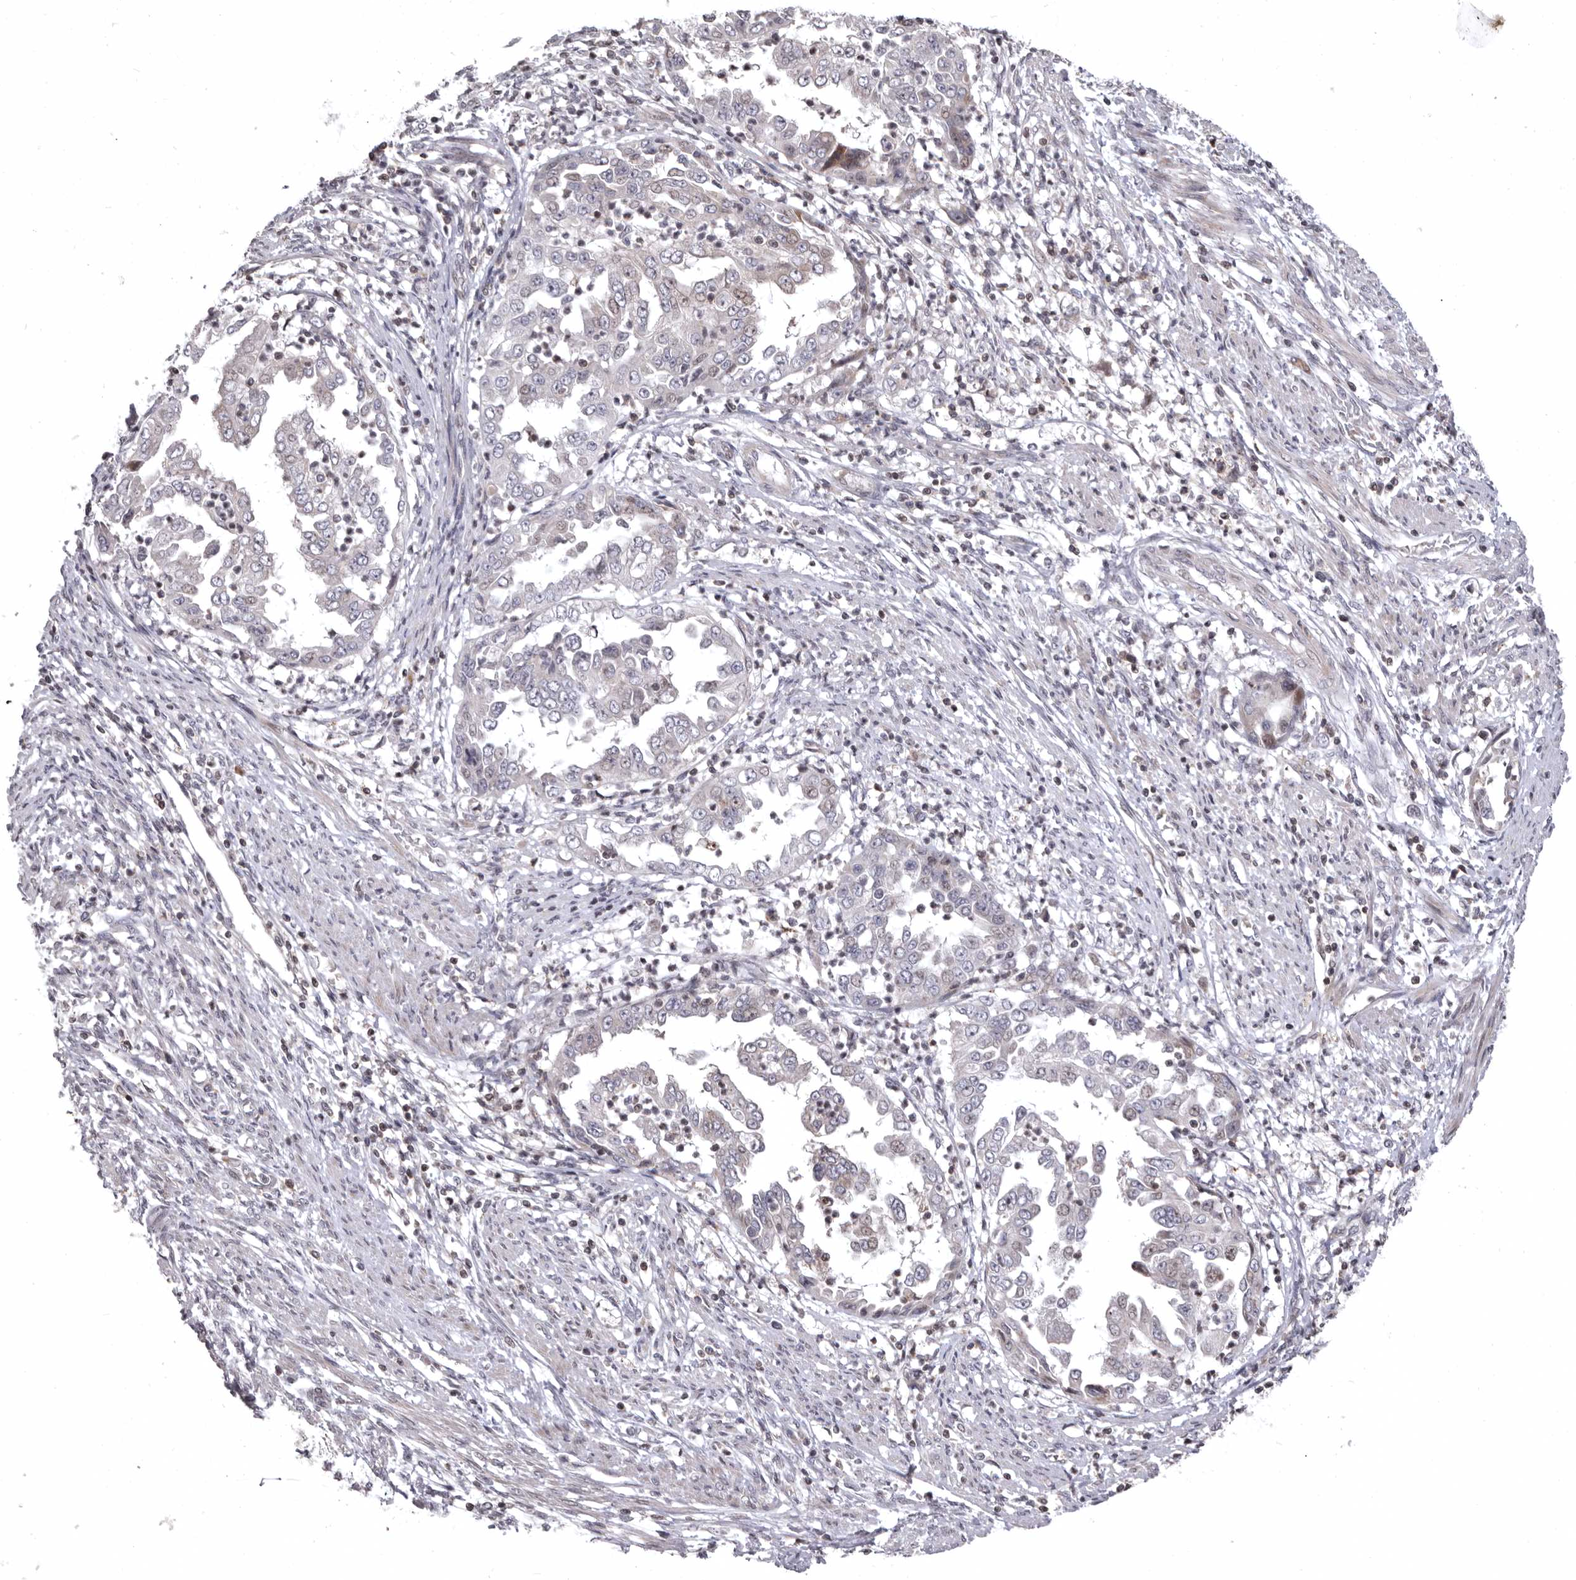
{"staining": {"intensity": "moderate", "quantity": "<25%", "location": "nuclear"}, "tissue": "endometrial cancer", "cell_type": "Tumor cells", "image_type": "cancer", "snomed": [{"axis": "morphology", "description": "Adenocarcinoma, NOS"}, {"axis": "topography", "description": "Endometrium"}], "caption": "Adenocarcinoma (endometrial) stained with DAB IHC demonstrates low levels of moderate nuclear positivity in approximately <25% of tumor cells.", "gene": "AZIN1", "patient": {"sex": "female", "age": 85}}